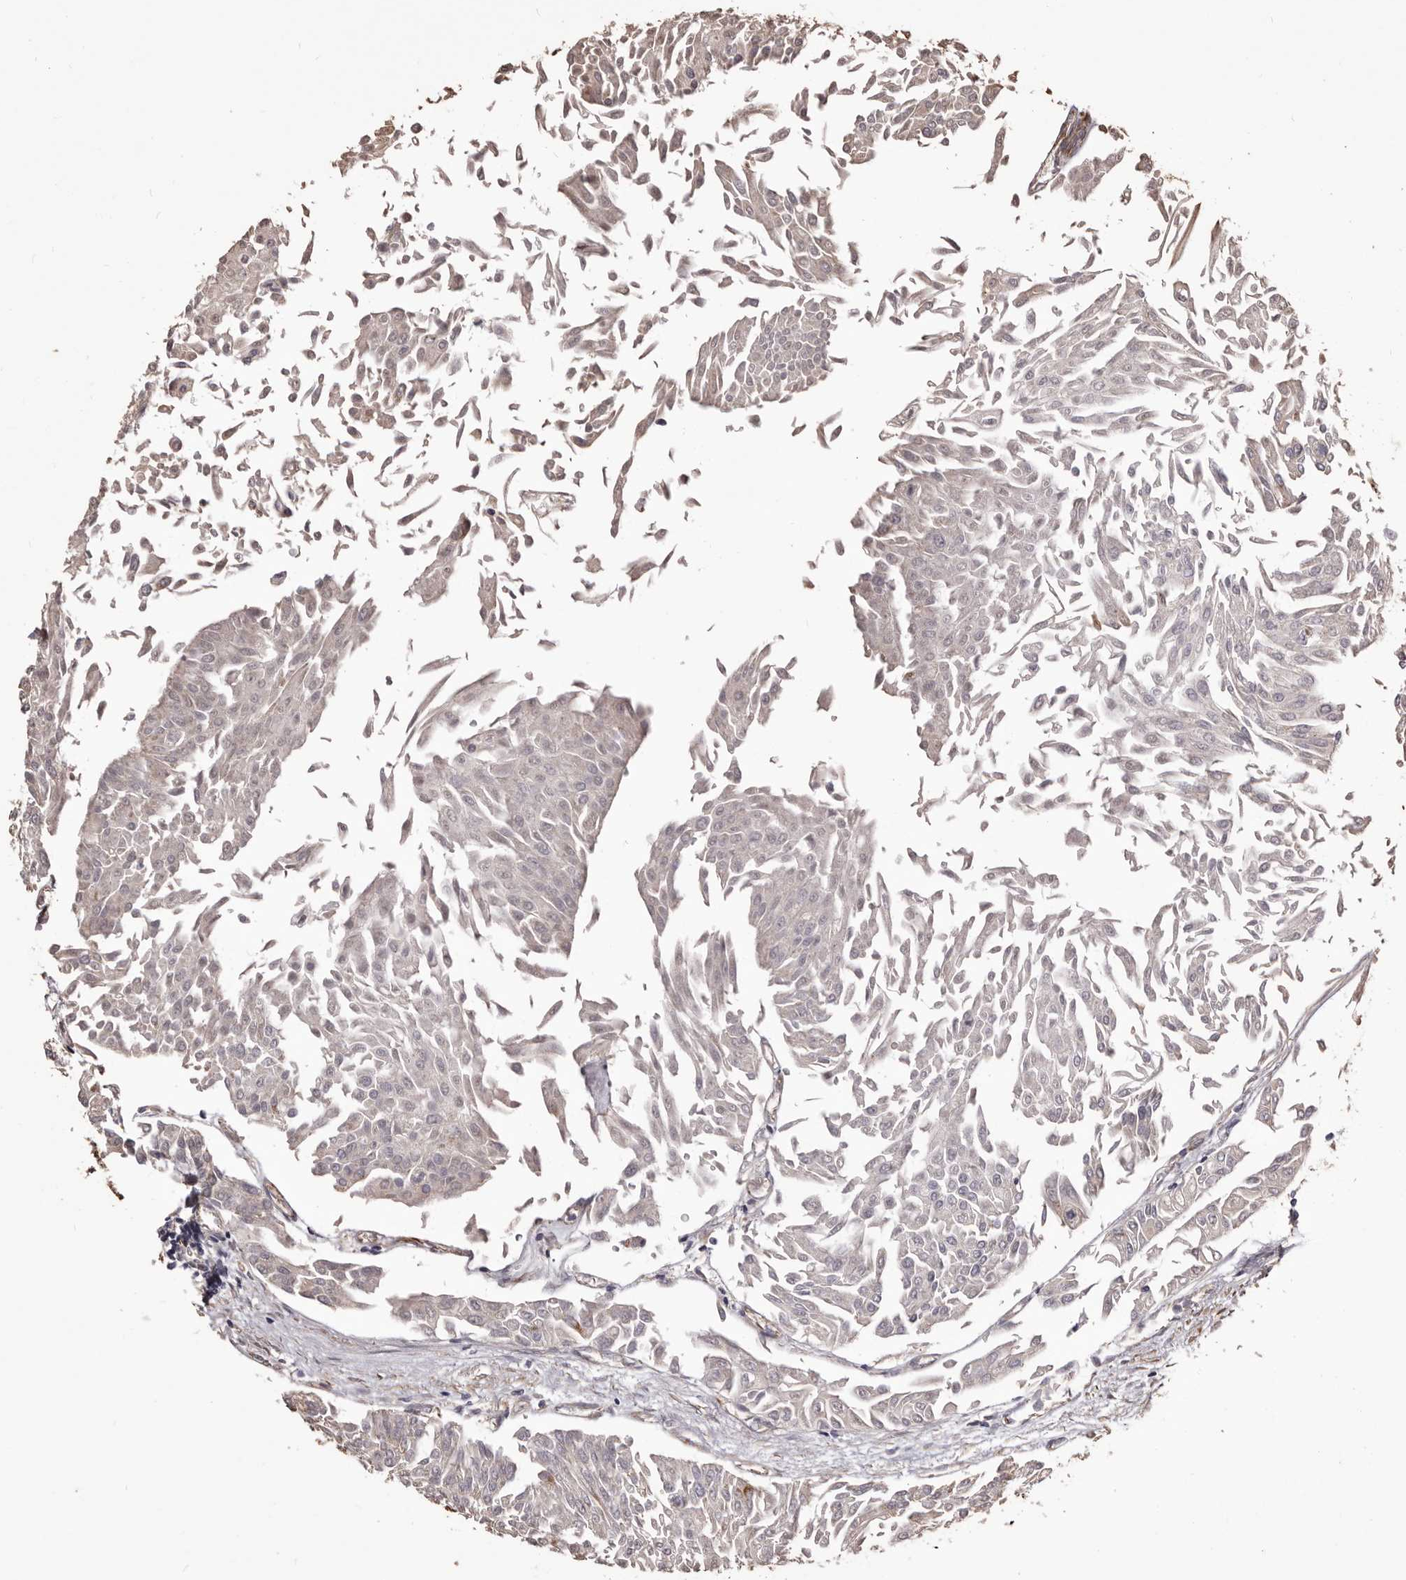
{"staining": {"intensity": "negative", "quantity": "none", "location": "none"}, "tissue": "urothelial cancer", "cell_type": "Tumor cells", "image_type": "cancer", "snomed": [{"axis": "morphology", "description": "Urothelial carcinoma, Low grade"}, {"axis": "topography", "description": "Urinary bladder"}], "caption": "The photomicrograph displays no staining of tumor cells in urothelial cancer.", "gene": "ALPK1", "patient": {"sex": "male", "age": 67}}